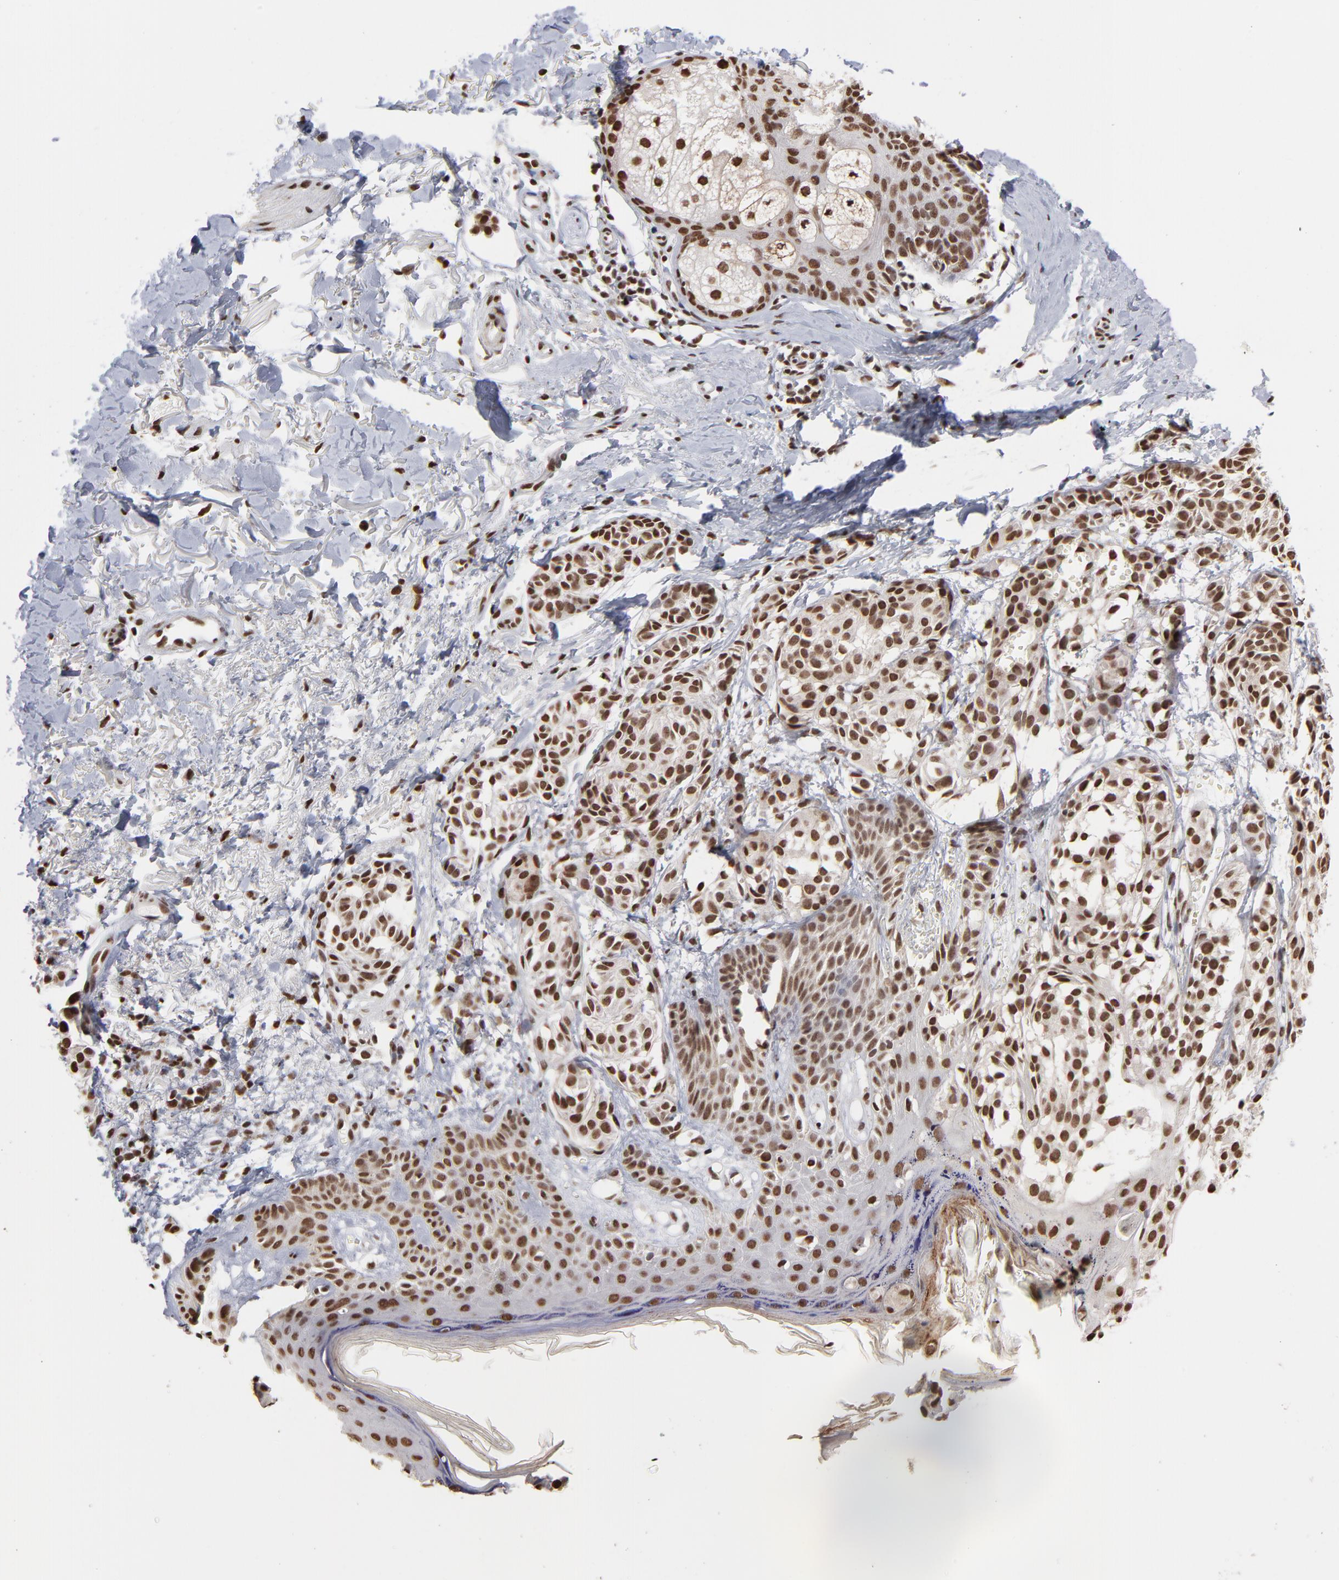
{"staining": {"intensity": "strong", "quantity": ">75%", "location": "cytoplasmic/membranous,nuclear"}, "tissue": "melanoma", "cell_type": "Tumor cells", "image_type": "cancer", "snomed": [{"axis": "morphology", "description": "Malignant melanoma, NOS"}, {"axis": "topography", "description": "Skin"}], "caption": "DAB (3,3'-diaminobenzidine) immunohistochemical staining of melanoma exhibits strong cytoplasmic/membranous and nuclear protein staining in about >75% of tumor cells. The staining was performed using DAB to visualize the protein expression in brown, while the nuclei were stained in blue with hematoxylin (Magnification: 20x).", "gene": "ZNF3", "patient": {"sex": "male", "age": 76}}